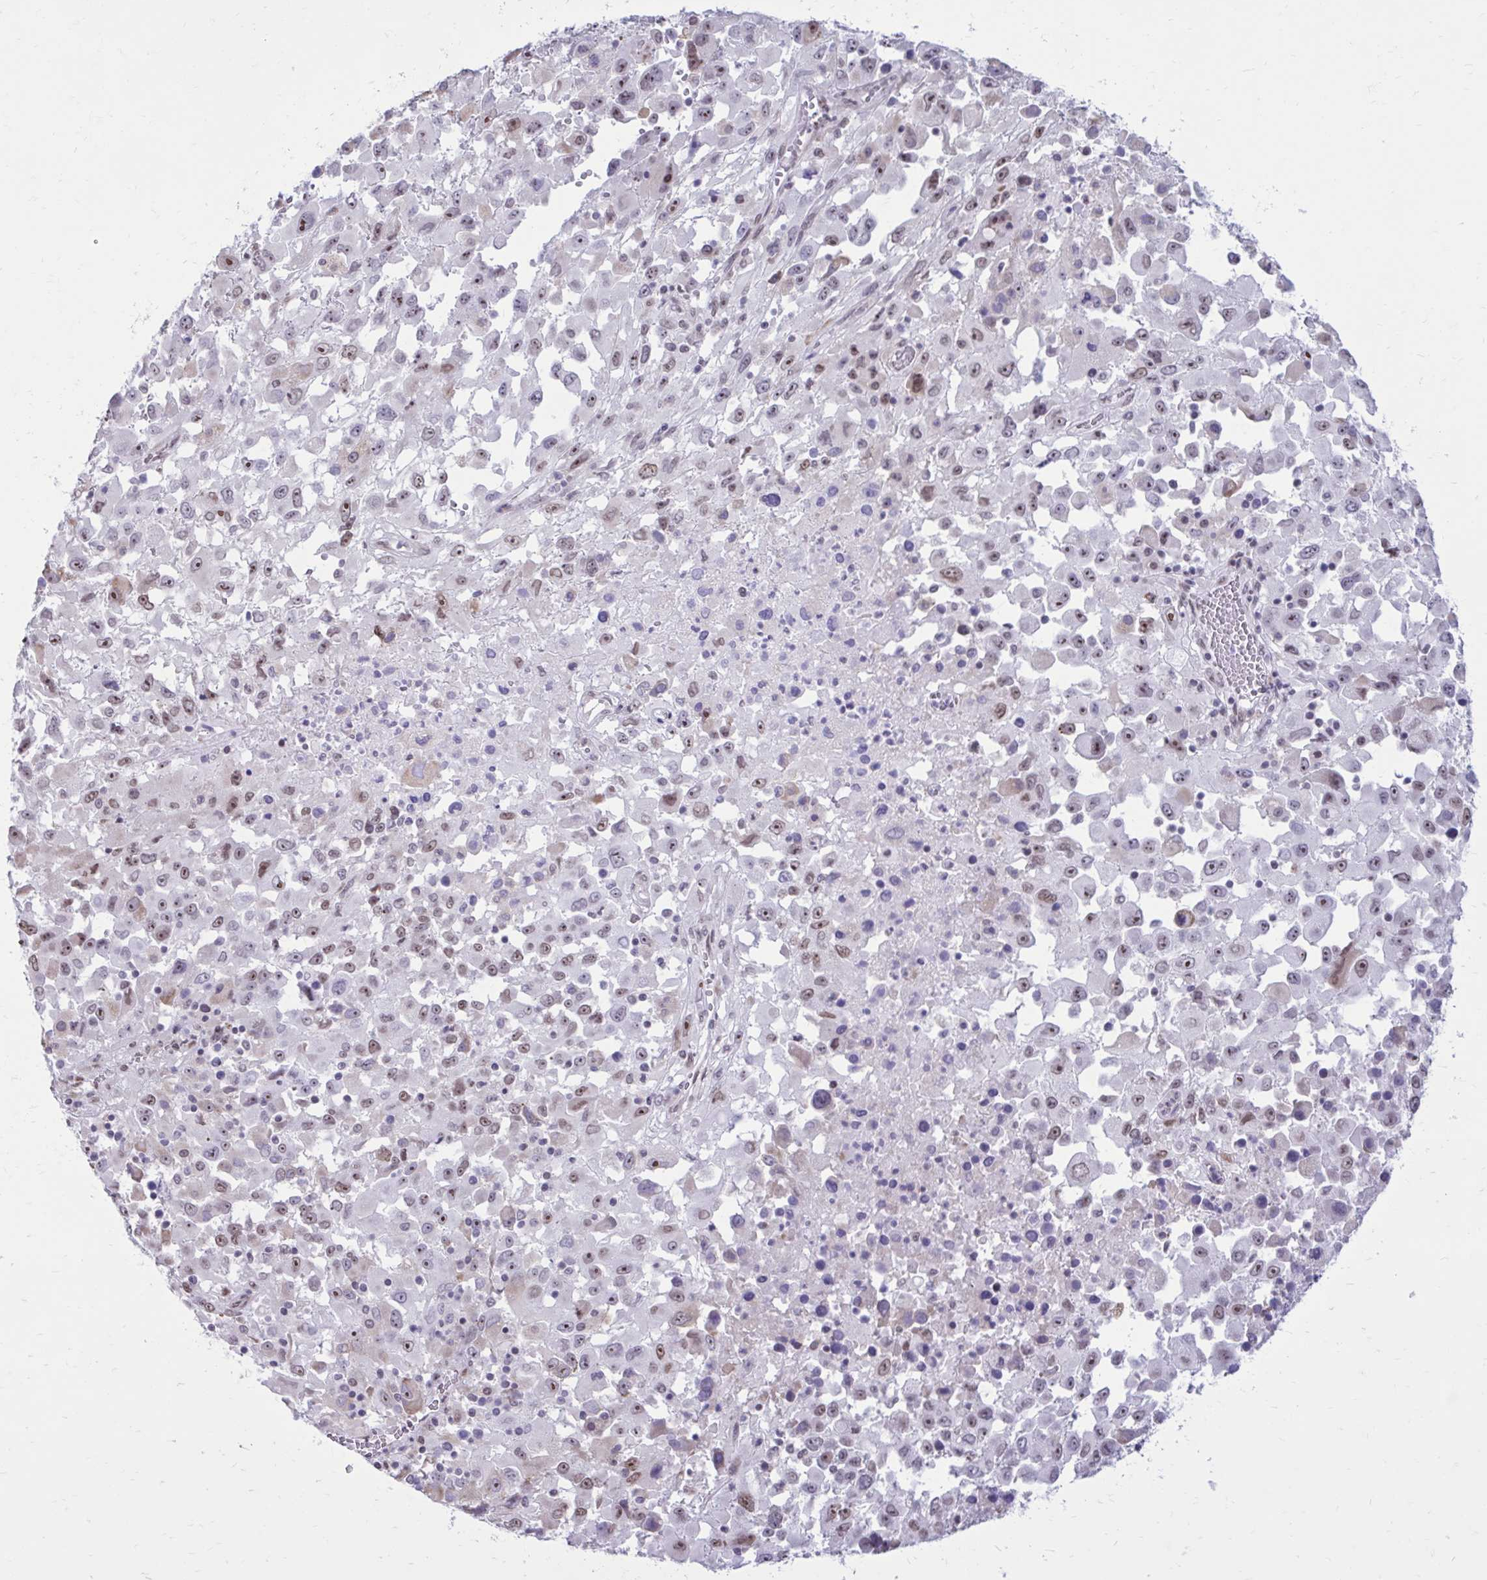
{"staining": {"intensity": "moderate", "quantity": ">75%", "location": "nuclear"}, "tissue": "melanoma", "cell_type": "Tumor cells", "image_type": "cancer", "snomed": [{"axis": "morphology", "description": "Malignant melanoma, Metastatic site"}, {"axis": "topography", "description": "Soft tissue"}], "caption": "Immunohistochemical staining of malignant melanoma (metastatic site) exhibits medium levels of moderate nuclear protein positivity in about >75% of tumor cells.", "gene": "PROSER1", "patient": {"sex": "male", "age": 50}}